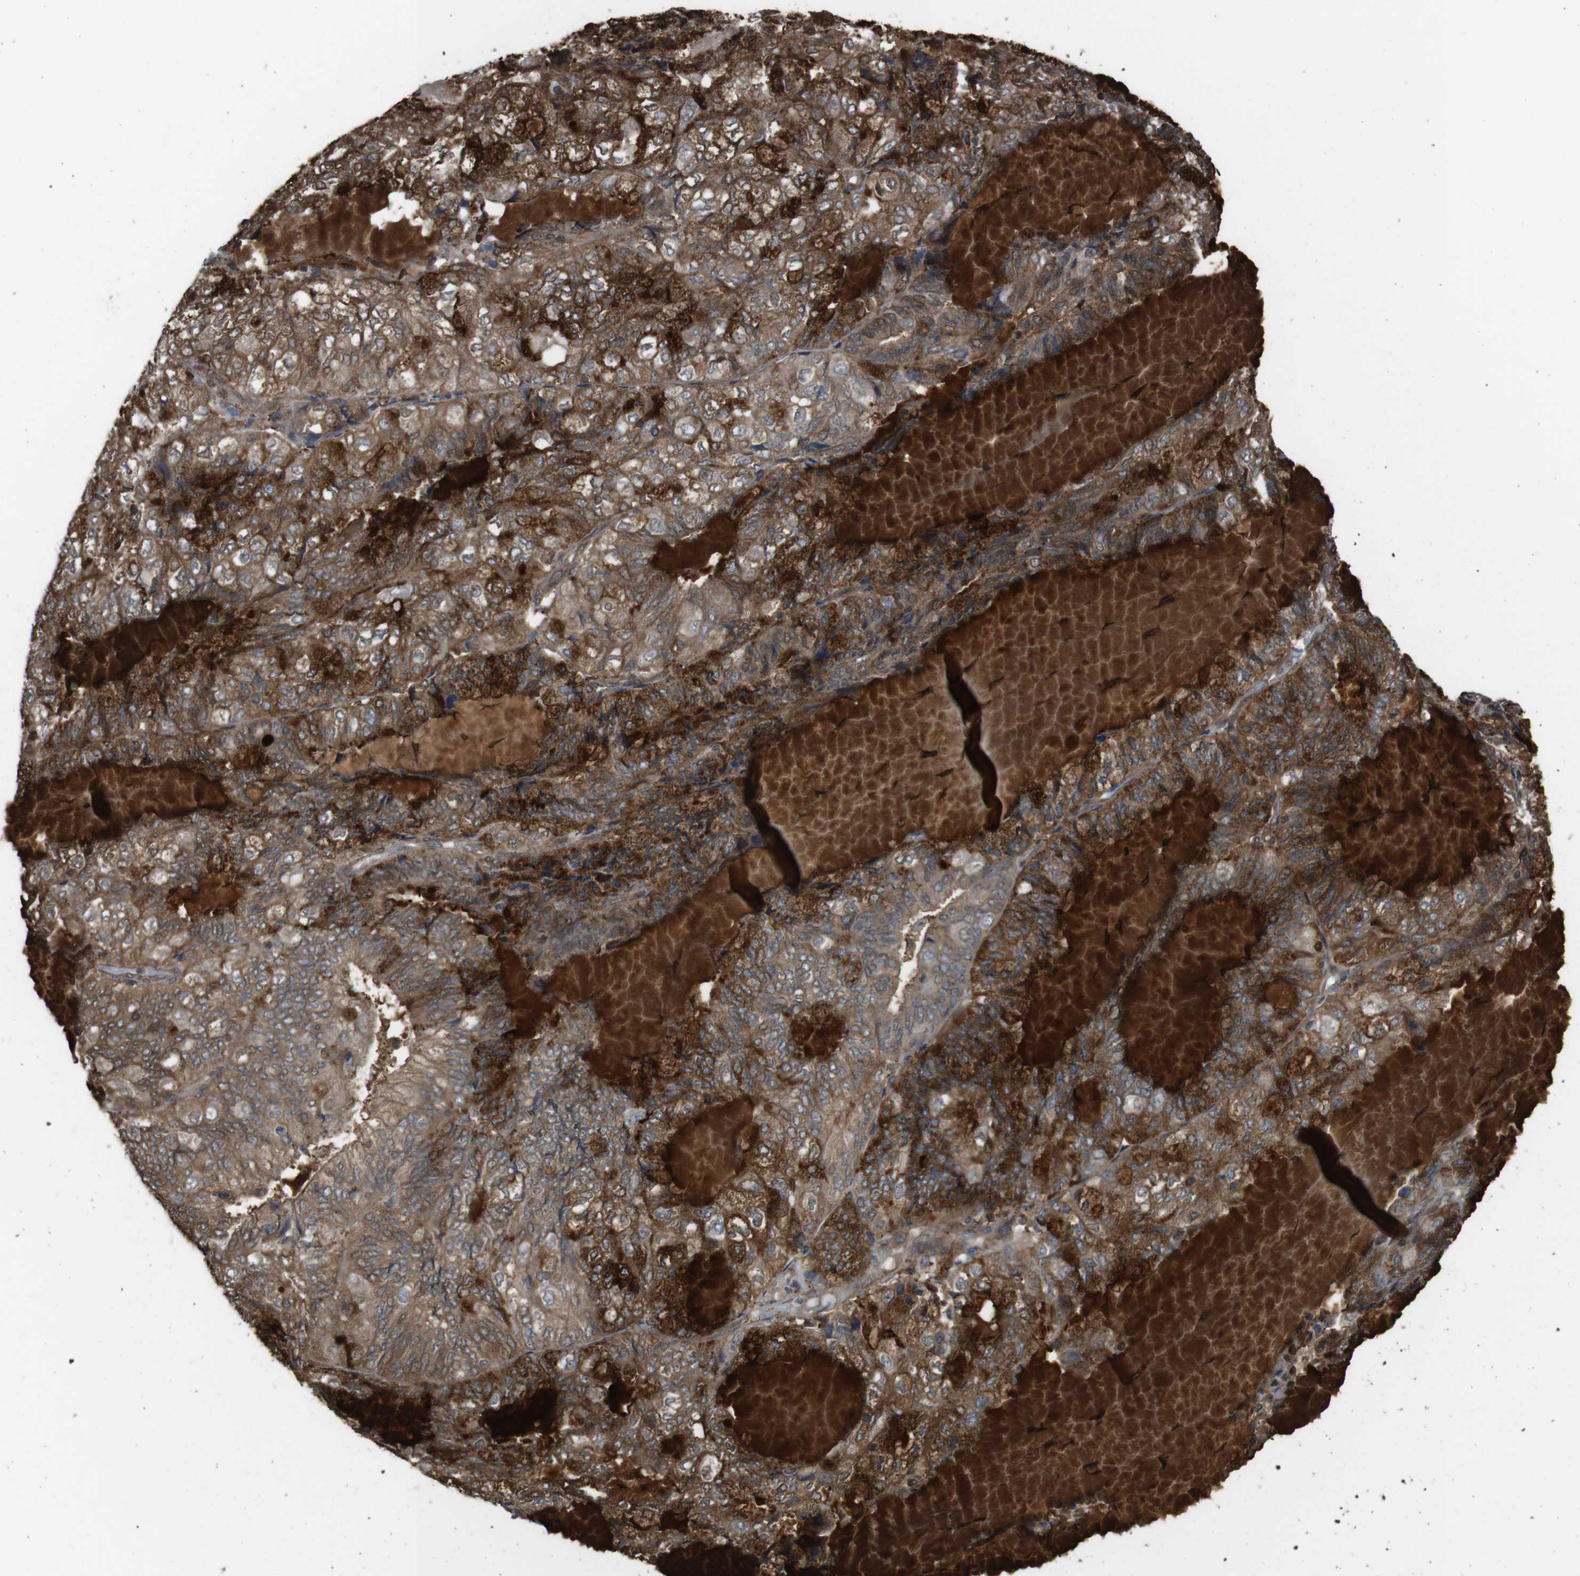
{"staining": {"intensity": "moderate", "quantity": ">75%", "location": "cytoplasmic/membranous"}, "tissue": "endometrial cancer", "cell_type": "Tumor cells", "image_type": "cancer", "snomed": [{"axis": "morphology", "description": "Adenocarcinoma, NOS"}, {"axis": "topography", "description": "Endometrium"}], "caption": "High-power microscopy captured an immunohistochemistry (IHC) micrograph of endometrial cancer (adenocarcinoma), revealing moderate cytoplasmic/membranous staining in about >75% of tumor cells. (Stains: DAB in brown, nuclei in blue, Microscopy: brightfield microscopy at high magnification).", "gene": "ARHGDIA", "patient": {"sex": "female", "age": 81}}